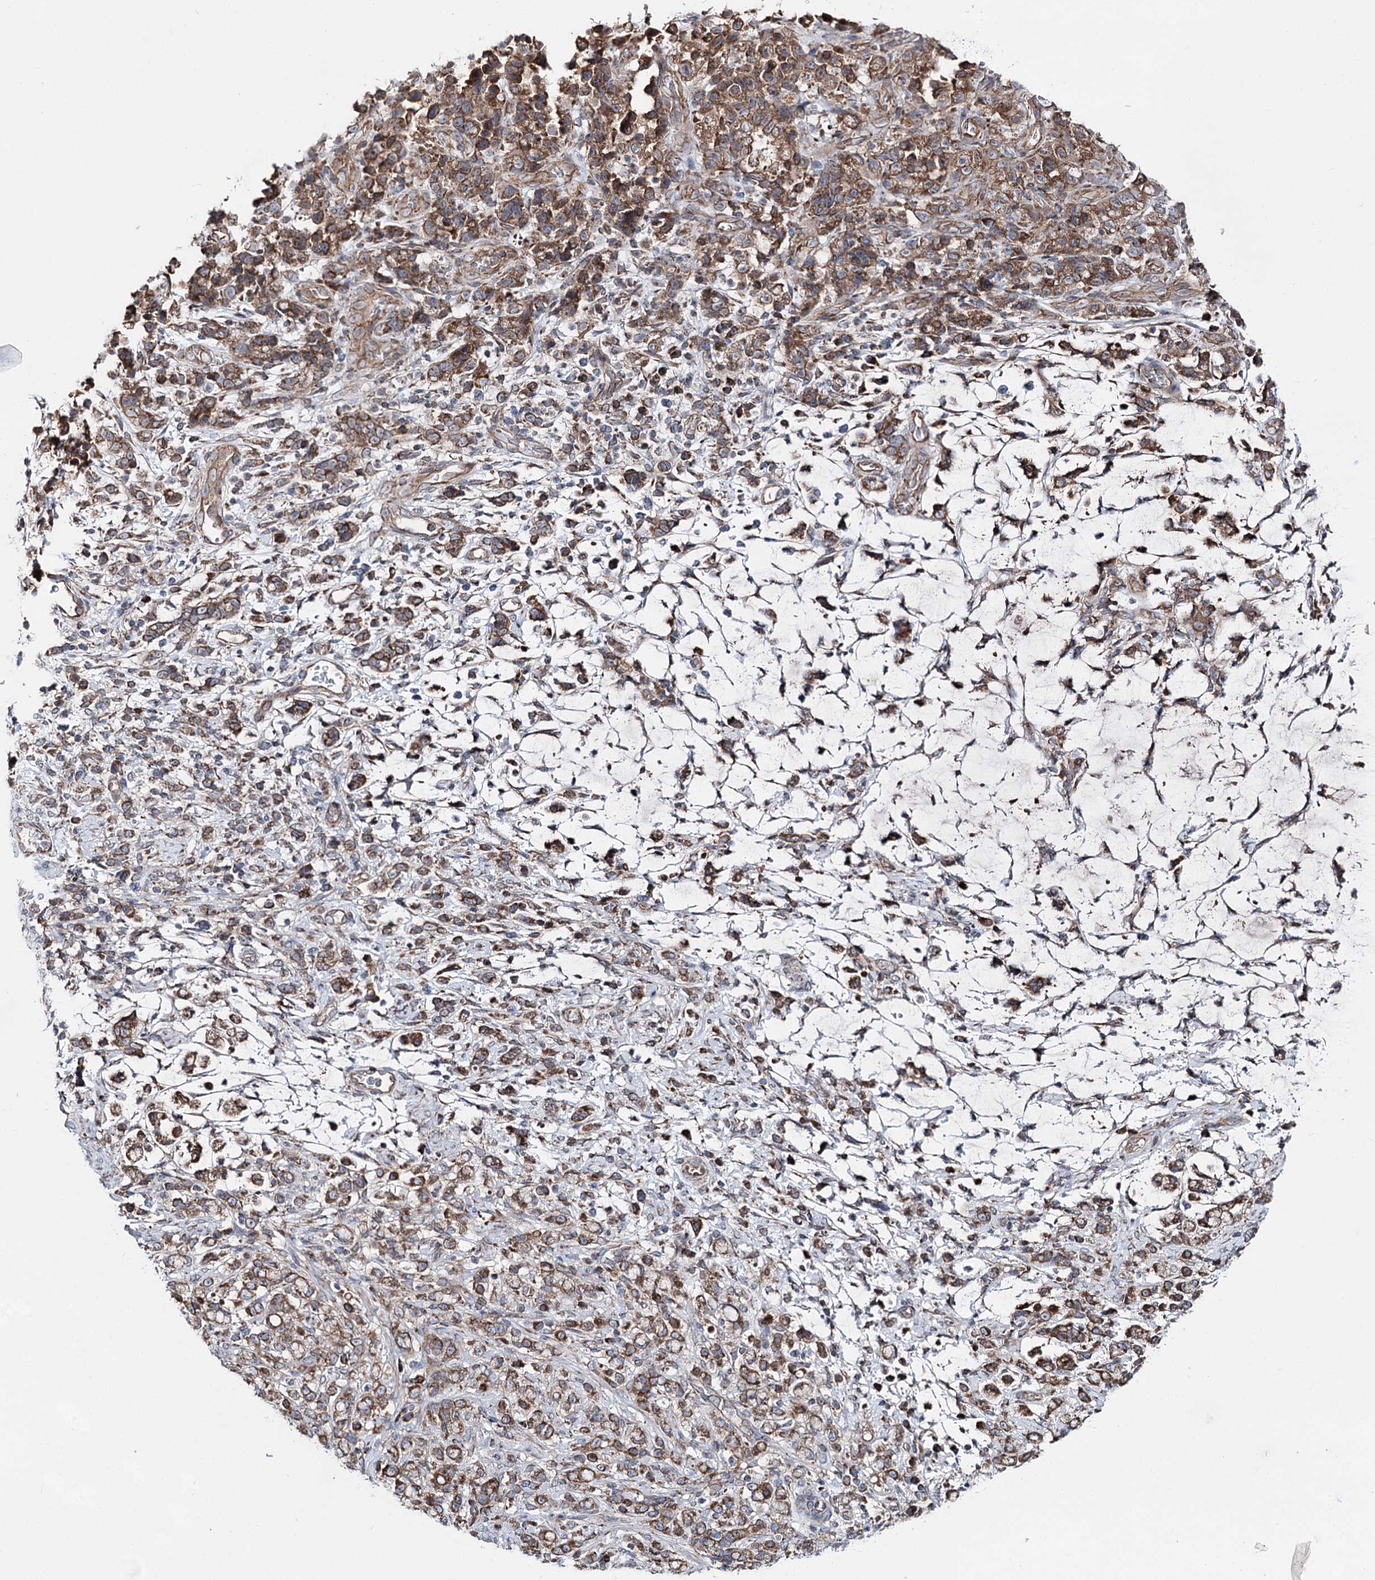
{"staining": {"intensity": "moderate", "quantity": ">75%", "location": "cytoplasmic/membranous"}, "tissue": "stomach cancer", "cell_type": "Tumor cells", "image_type": "cancer", "snomed": [{"axis": "morphology", "description": "Adenocarcinoma, NOS"}, {"axis": "topography", "description": "Stomach"}], "caption": "IHC photomicrograph of human stomach cancer (adenocarcinoma) stained for a protein (brown), which reveals medium levels of moderate cytoplasmic/membranous expression in approximately >75% of tumor cells.", "gene": "MSANTD2", "patient": {"sex": "female", "age": 60}}